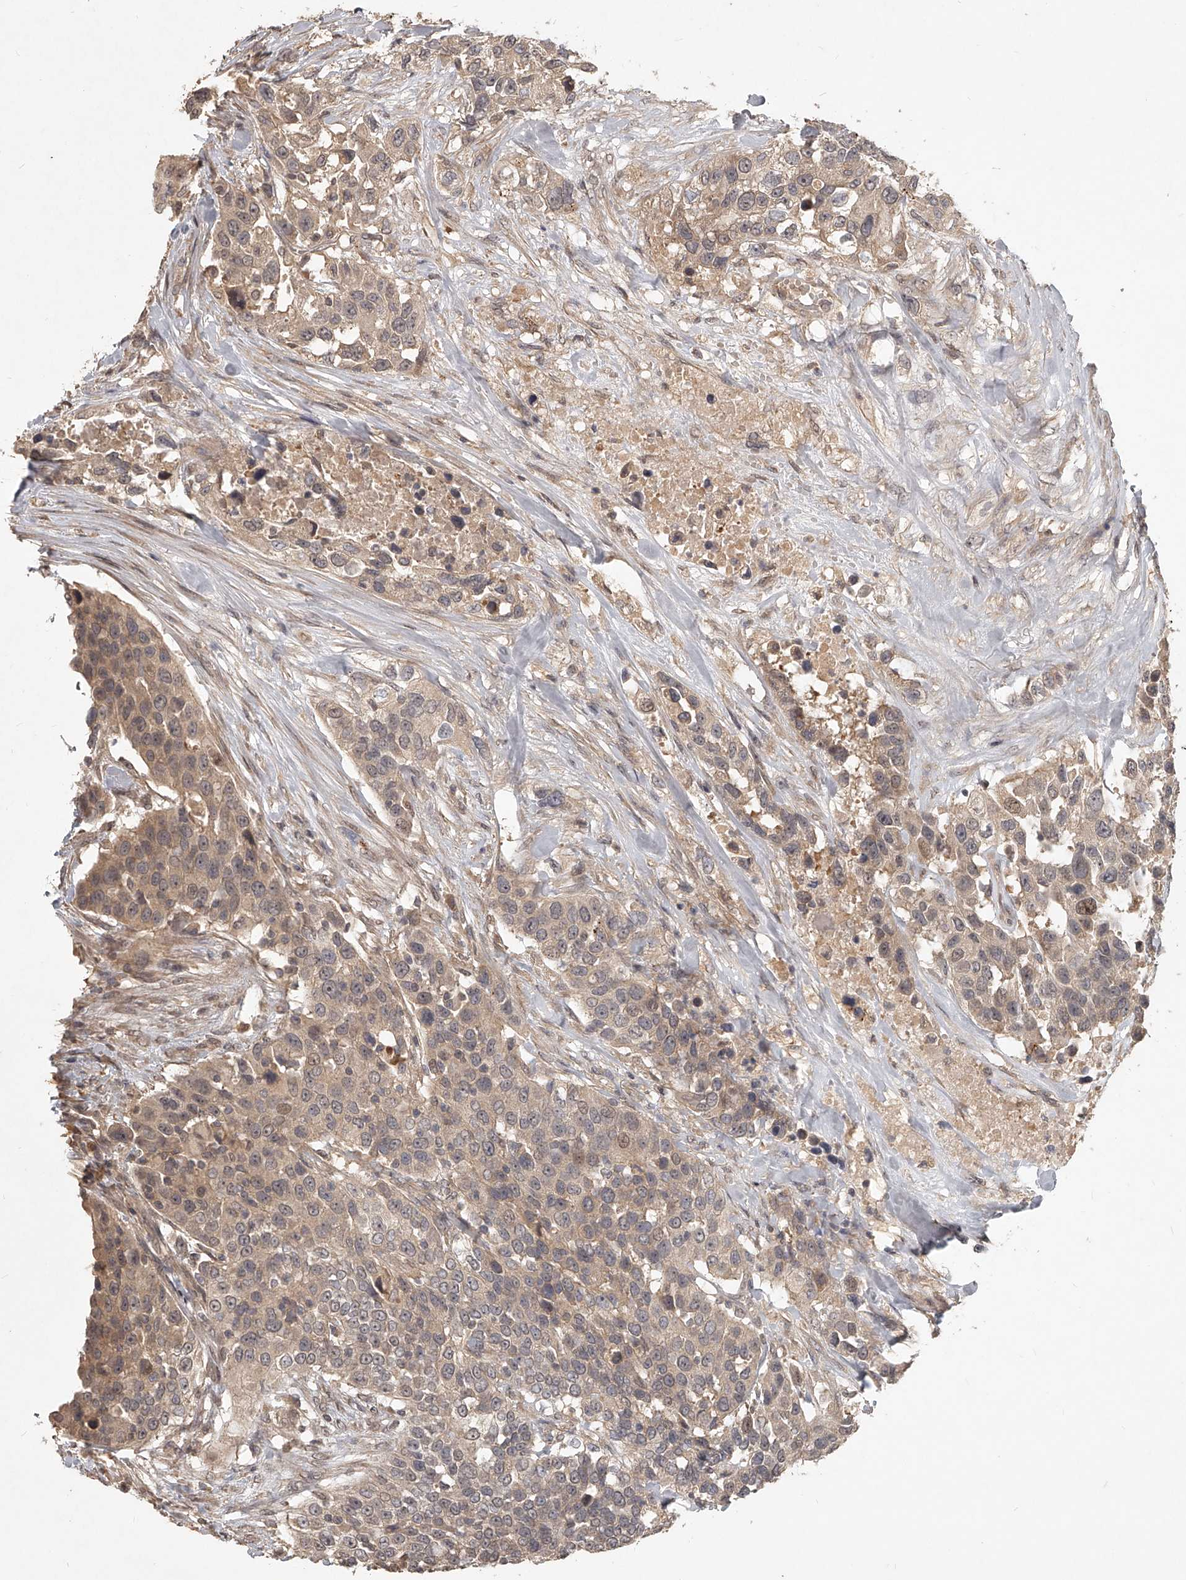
{"staining": {"intensity": "weak", "quantity": ">75%", "location": "cytoplasmic/membranous"}, "tissue": "urothelial cancer", "cell_type": "Tumor cells", "image_type": "cancer", "snomed": [{"axis": "morphology", "description": "Urothelial carcinoma, High grade"}, {"axis": "topography", "description": "Urinary bladder"}], "caption": "Immunohistochemical staining of human urothelial cancer exhibits low levels of weak cytoplasmic/membranous staining in about >75% of tumor cells.", "gene": "SLC37A1", "patient": {"sex": "female", "age": 80}}